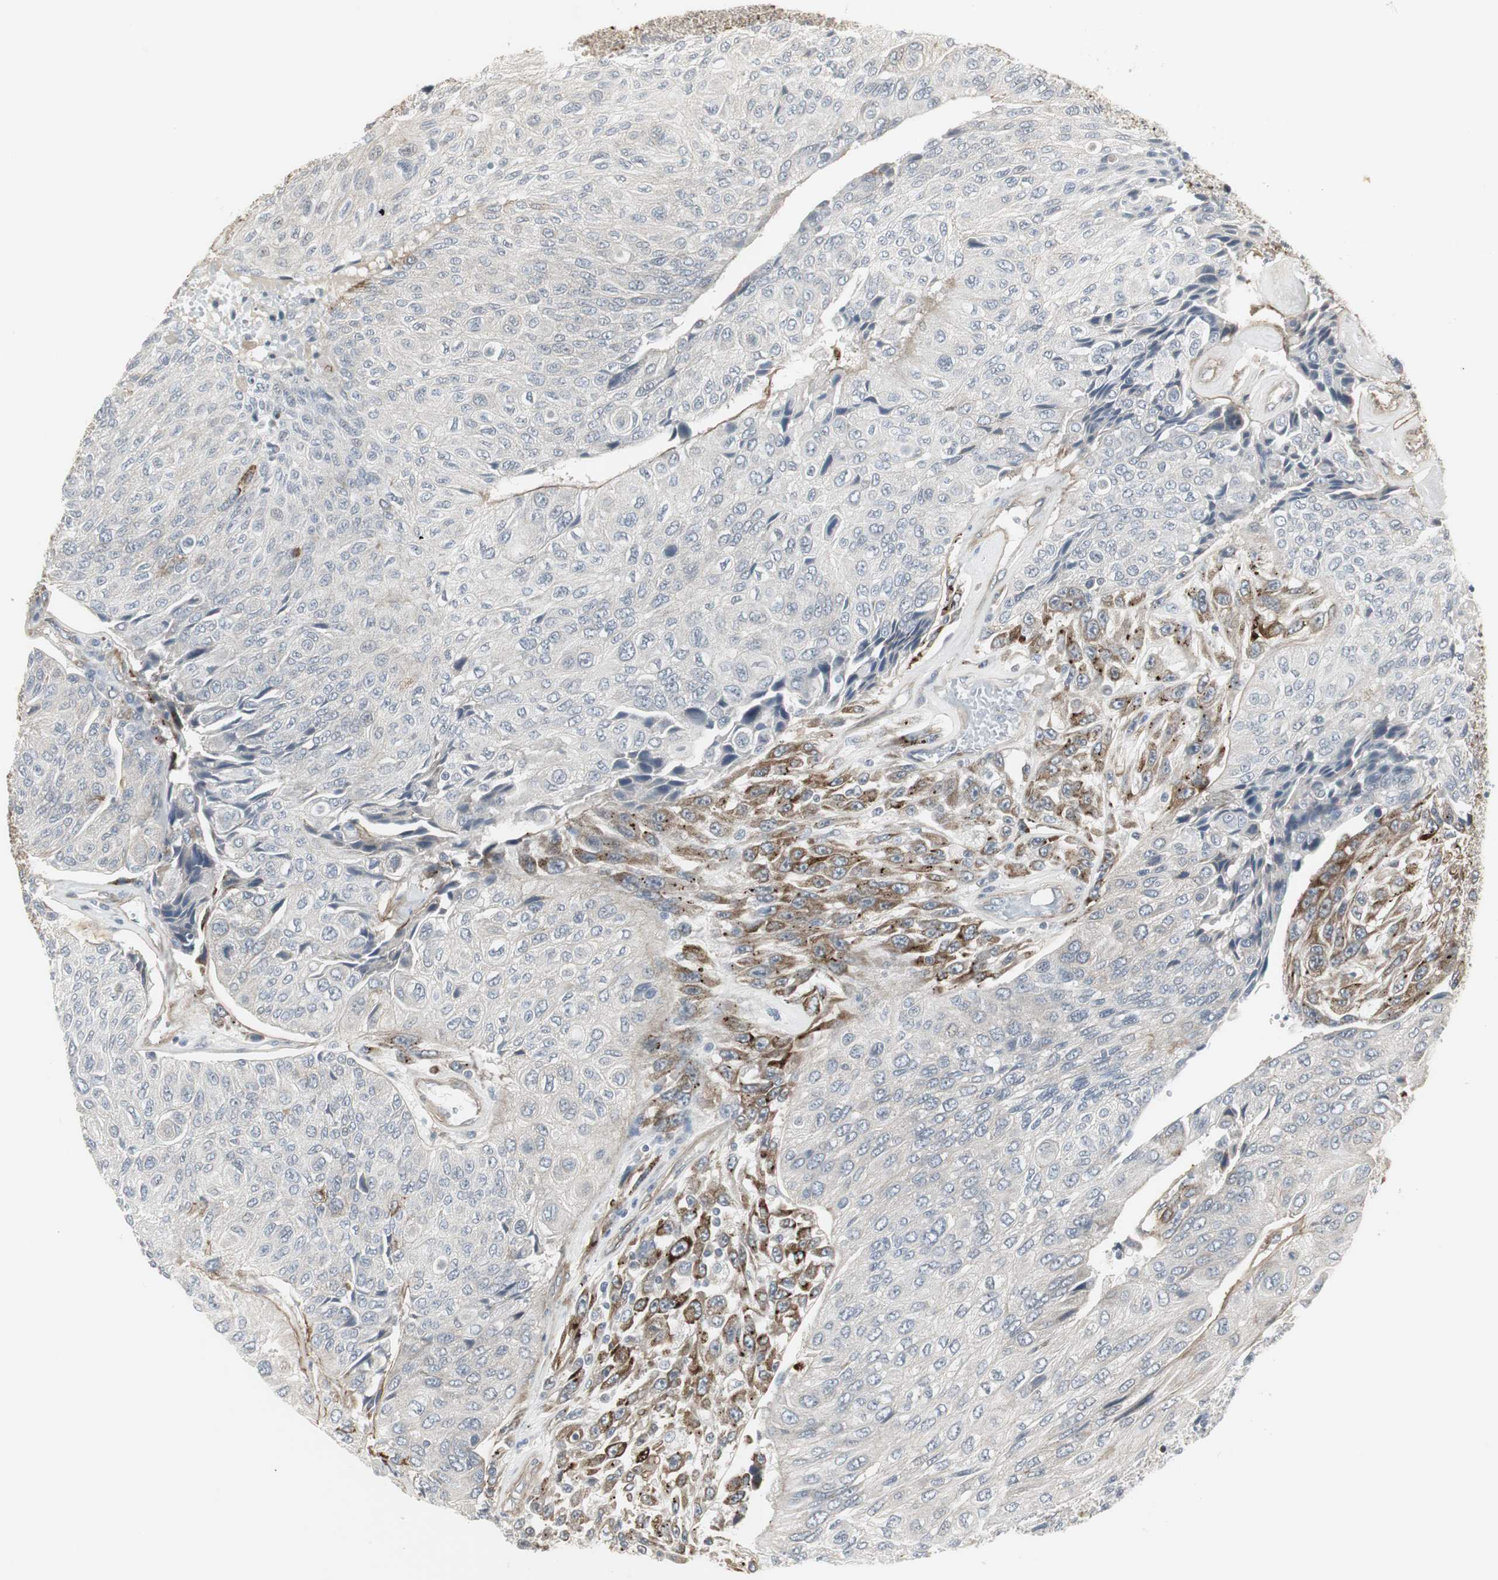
{"staining": {"intensity": "weak", "quantity": "<25%", "location": "cytoplasmic/membranous"}, "tissue": "urothelial cancer", "cell_type": "Tumor cells", "image_type": "cancer", "snomed": [{"axis": "morphology", "description": "Urothelial carcinoma, High grade"}, {"axis": "topography", "description": "Urinary bladder"}], "caption": "Immunohistochemistry image of neoplastic tissue: urothelial cancer stained with DAB demonstrates no significant protein expression in tumor cells.", "gene": "SCYL3", "patient": {"sex": "male", "age": 66}}